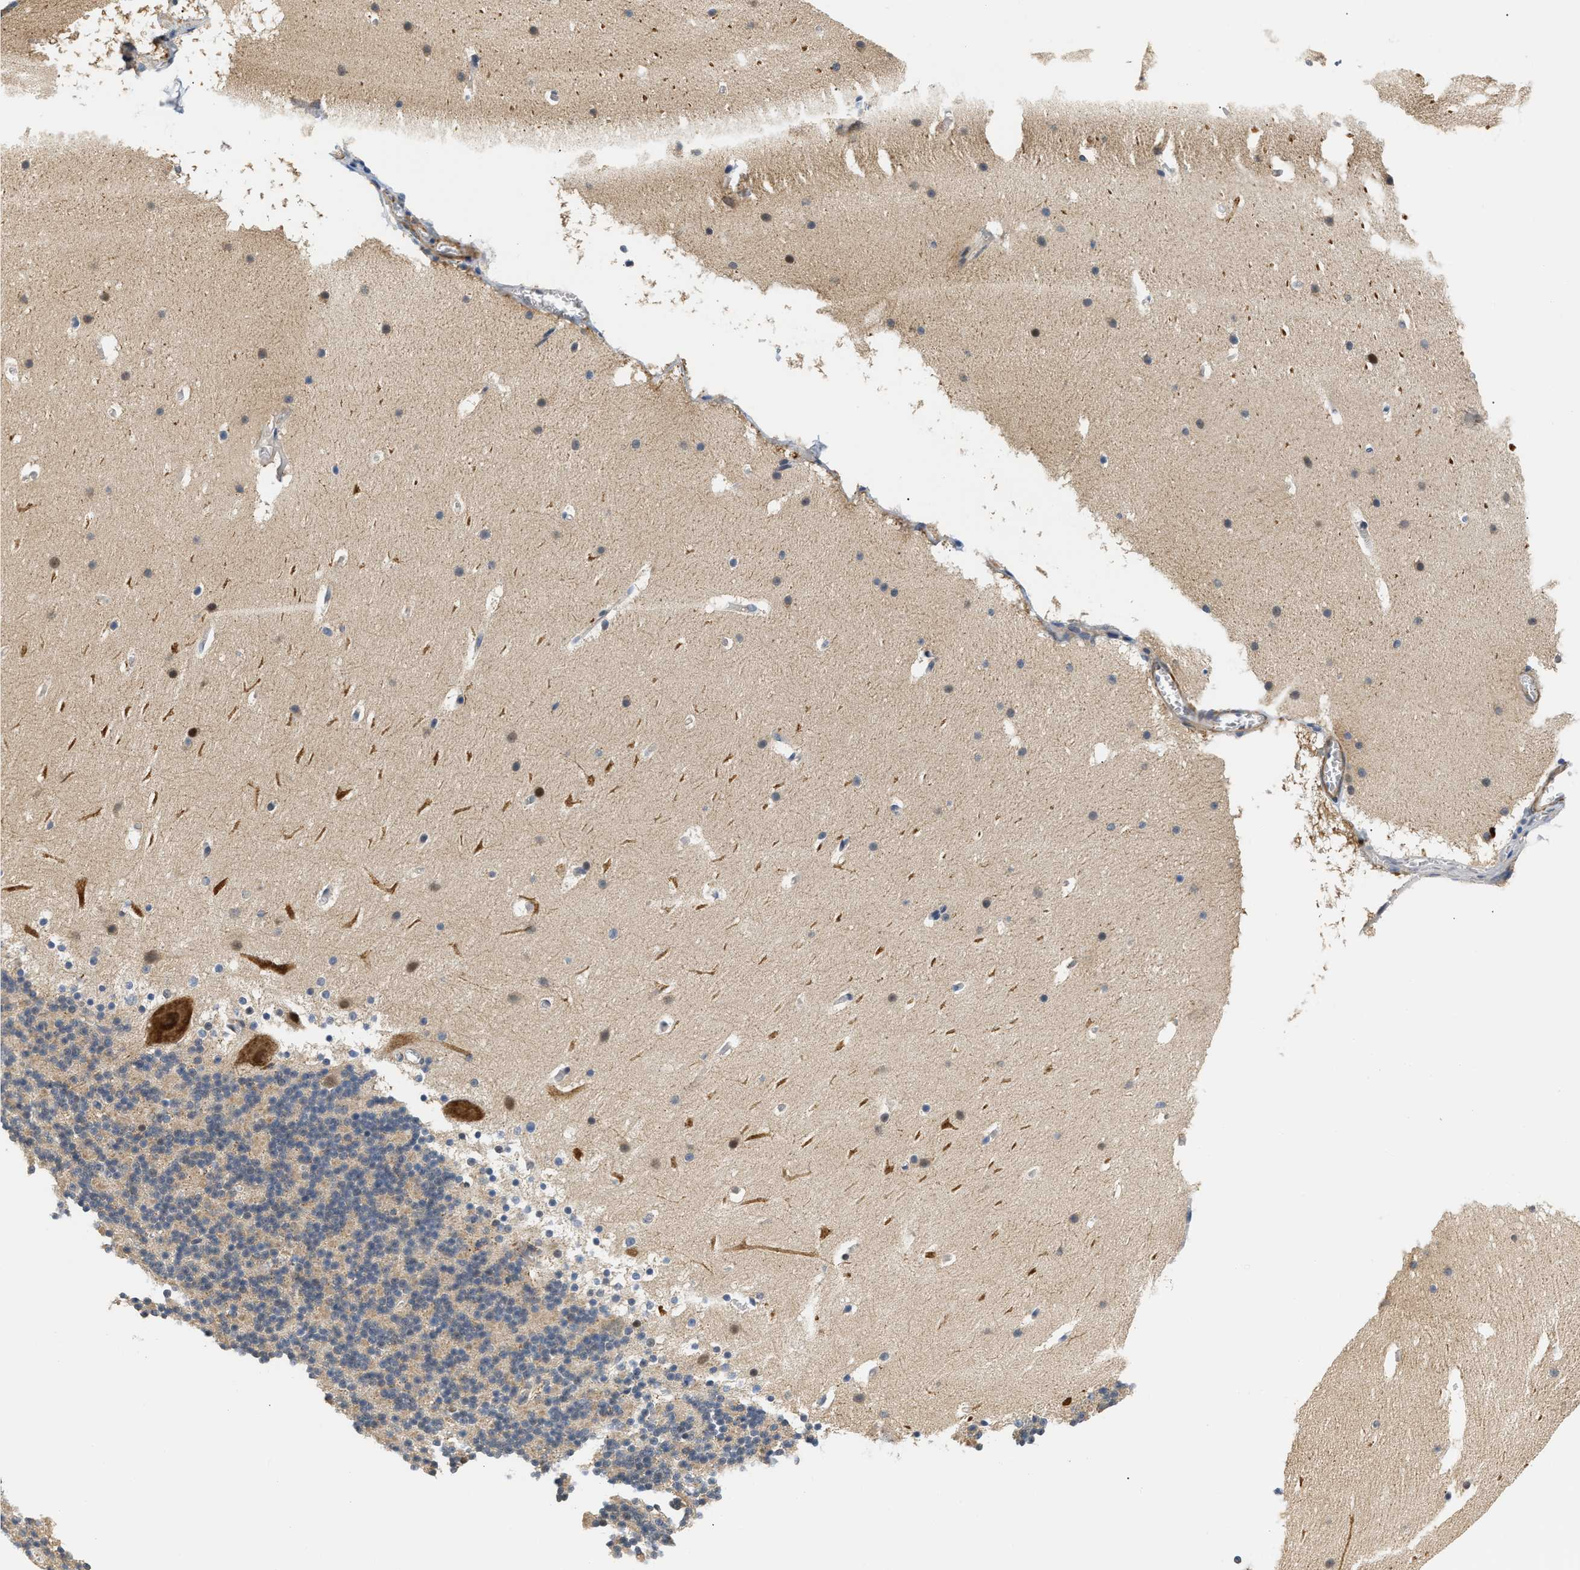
{"staining": {"intensity": "moderate", "quantity": "<25%", "location": "nuclear"}, "tissue": "cerebellum", "cell_type": "Cells in granular layer", "image_type": "normal", "snomed": [{"axis": "morphology", "description": "Normal tissue, NOS"}, {"axis": "topography", "description": "Cerebellum"}], "caption": "A micrograph showing moderate nuclear staining in approximately <25% of cells in granular layer in normal cerebellum, as visualized by brown immunohistochemical staining.", "gene": "LARP6", "patient": {"sex": "male", "age": 45}}